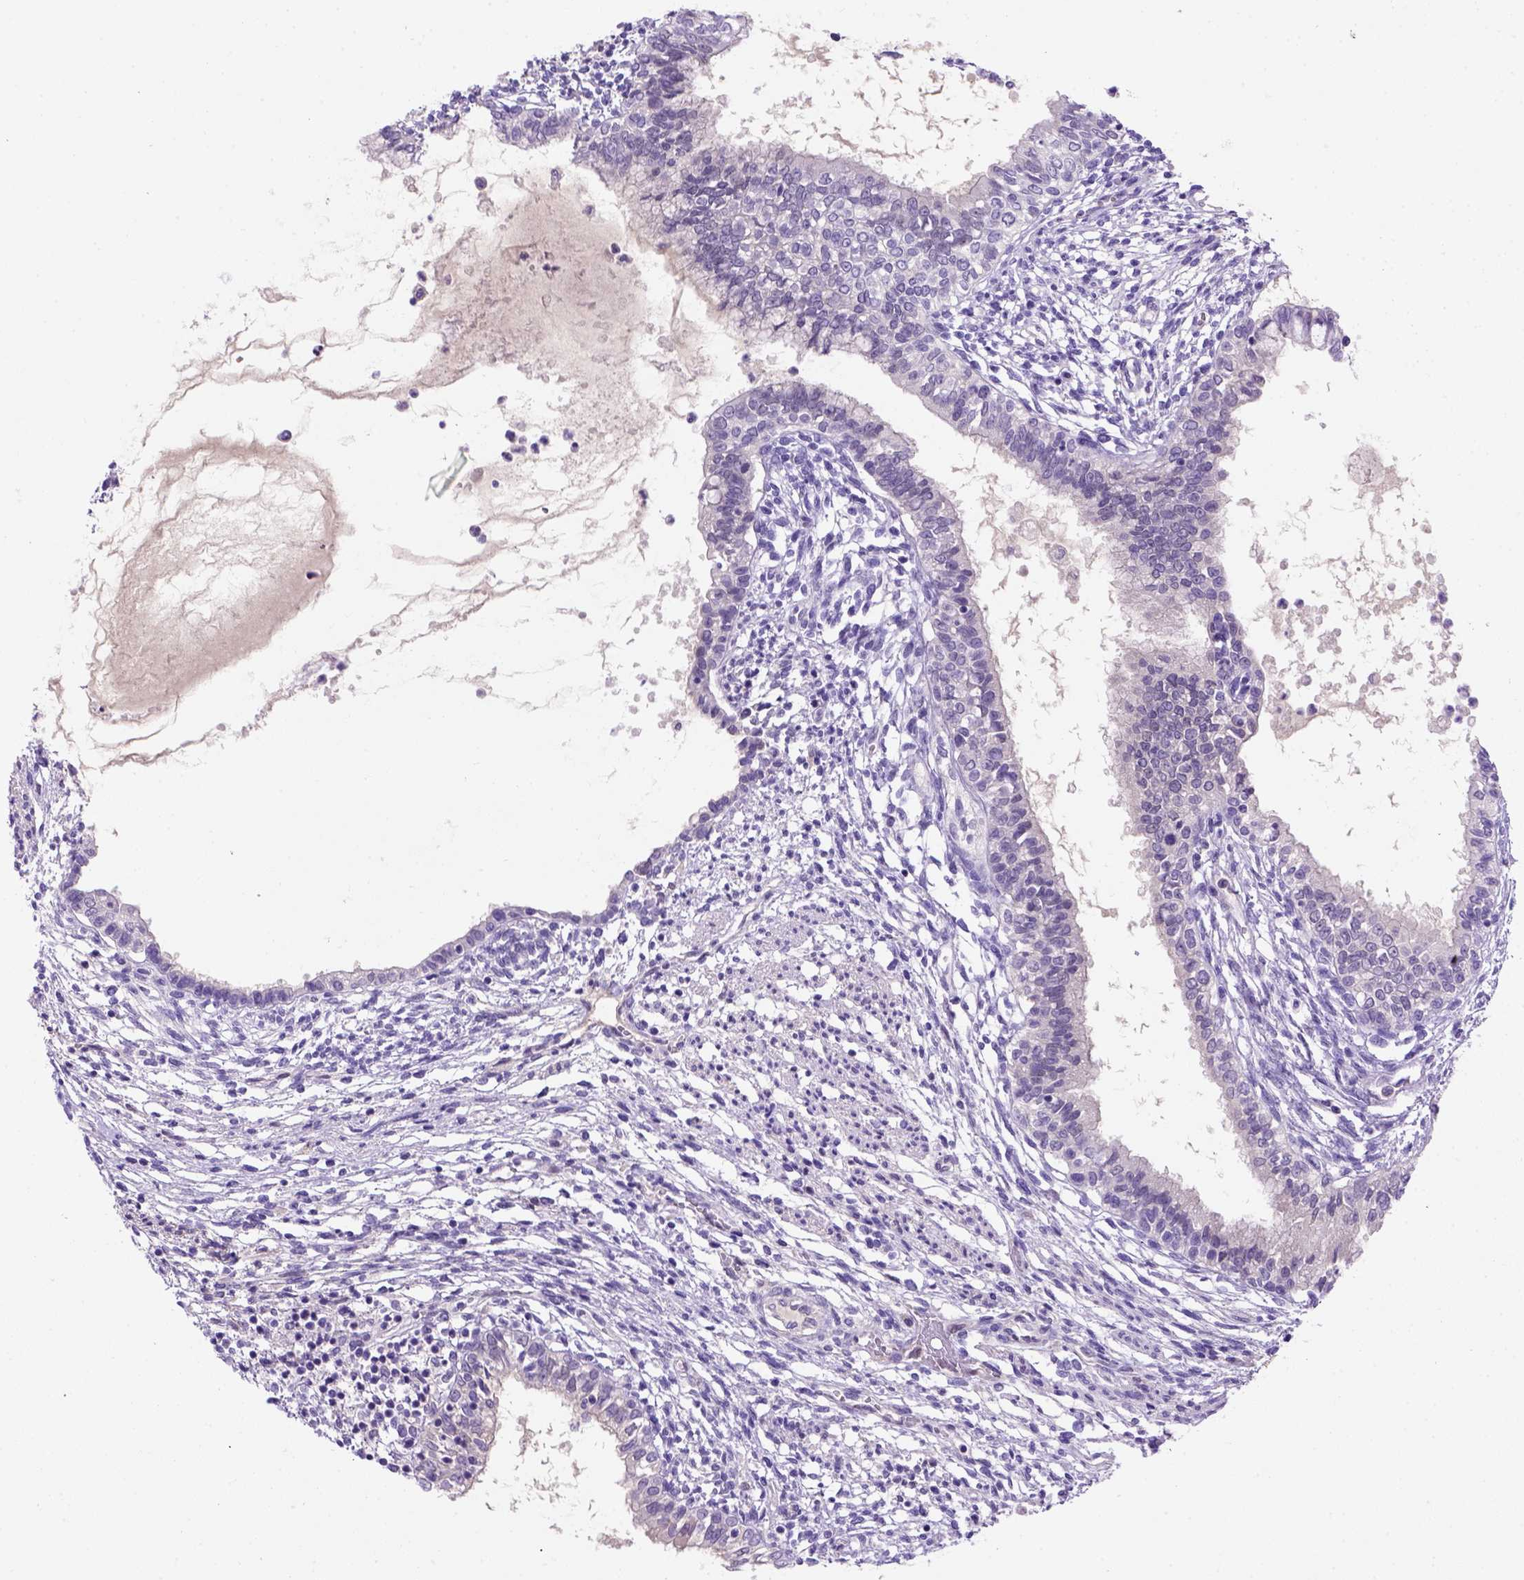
{"staining": {"intensity": "negative", "quantity": "none", "location": "none"}, "tissue": "testis cancer", "cell_type": "Tumor cells", "image_type": "cancer", "snomed": [{"axis": "morphology", "description": "Carcinoma, Embryonal, NOS"}, {"axis": "topography", "description": "Testis"}], "caption": "This is a micrograph of immunohistochemistry (IHC) staining of testis embryonal carcinoma, which shows no staining in tumor cells. (DAB immunohistochemistry, high magnification).", "gene": "FAM81B", "patient": {"sex": "male", "age": 37}}